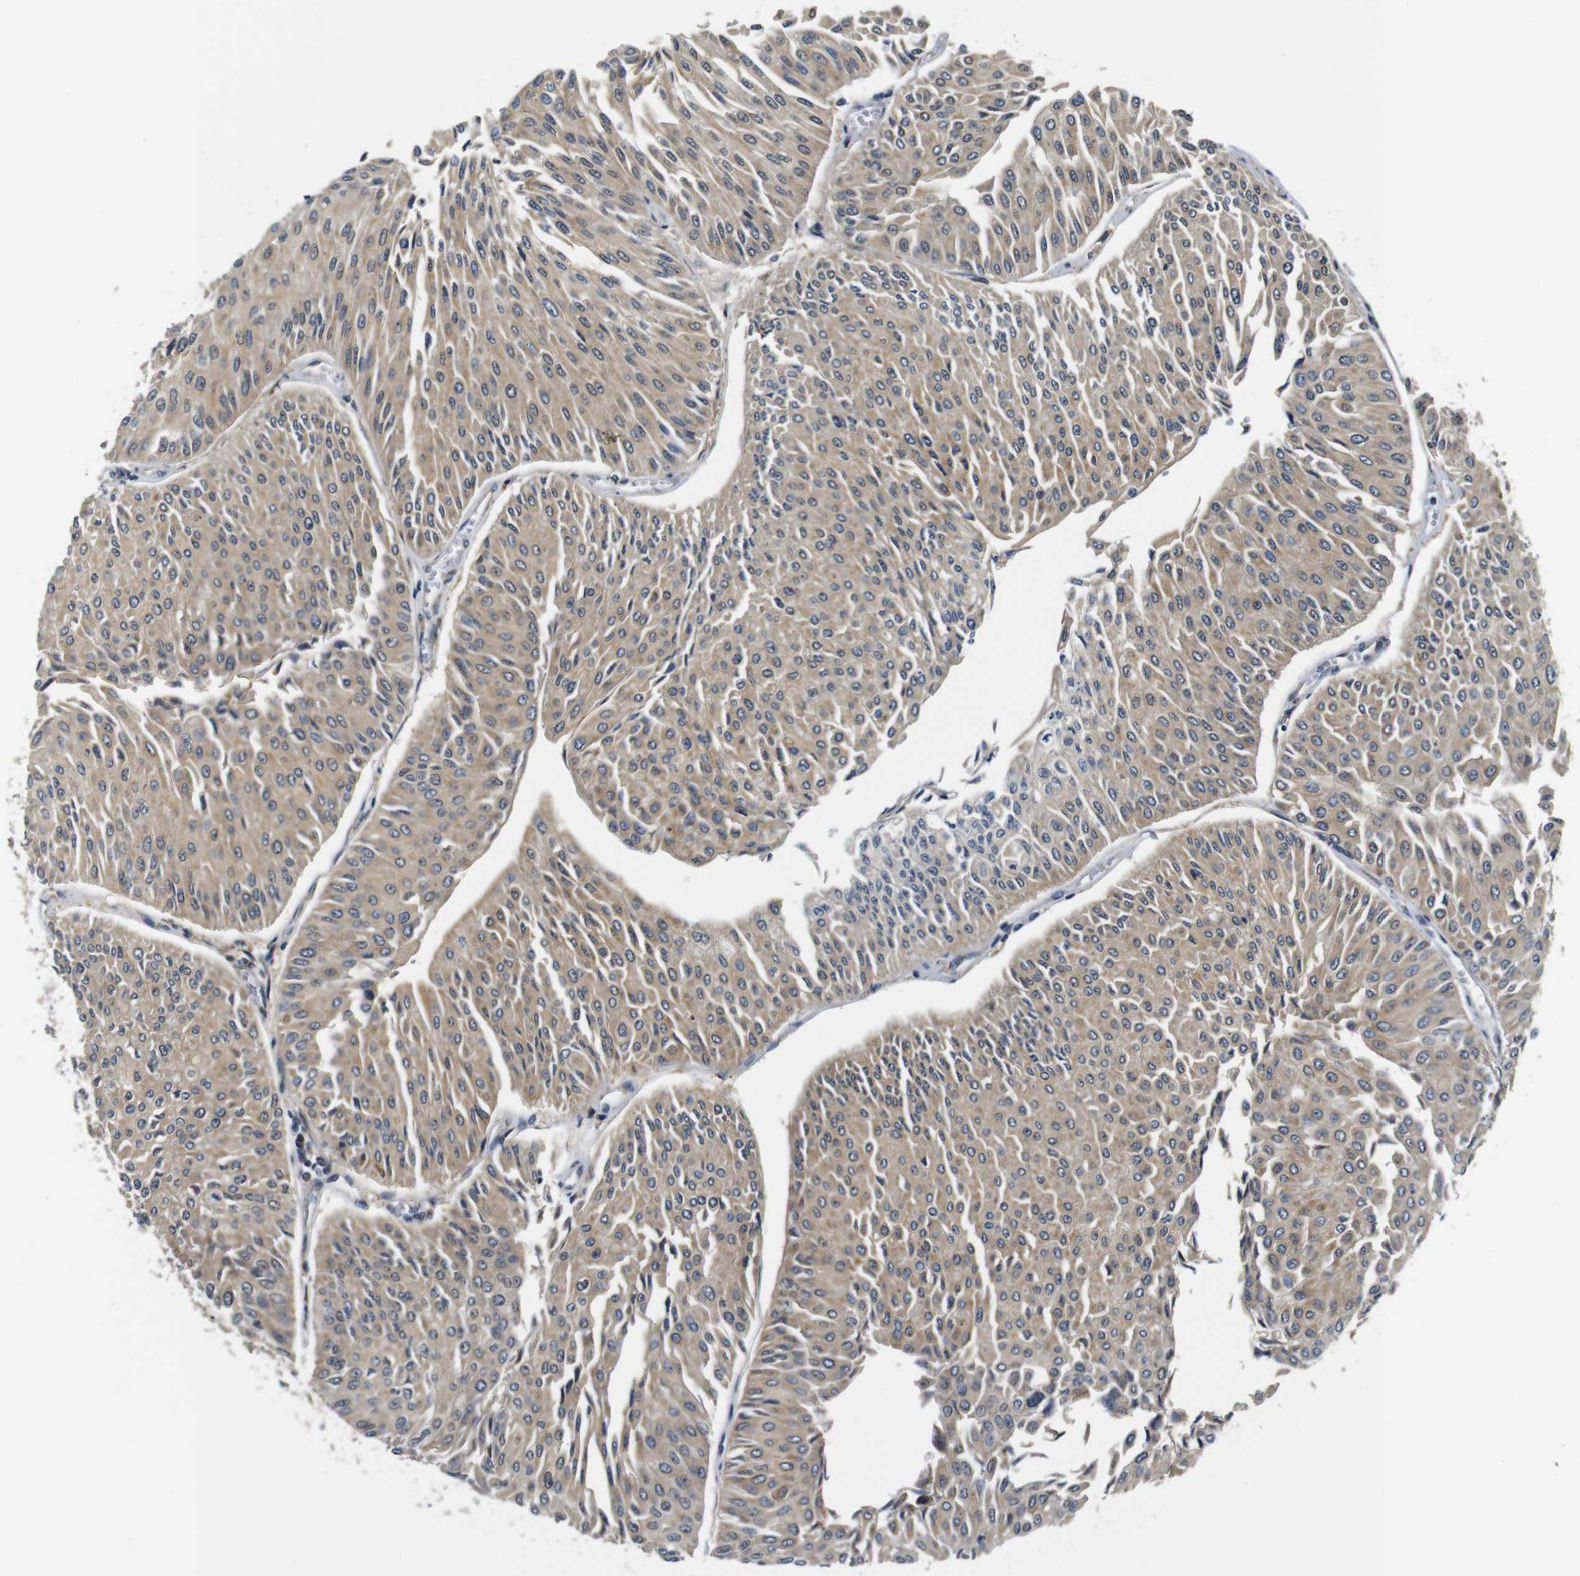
{"staining": {"intensity": "weak", "quantity": ">75%", "location": "cytoplasmic/membranous"}, "tissue": "urothelial cancer", "cell_type": "Tumor cells", "image_type": "cancer", "snomed": [{"axis": "morphology", "description": "Urothelial carcinoma, Low grade"}, {"axis": "topography", "description": "Urinary bladder"}], "caption": "Immunohistochemistry histopathology image of neoplastic tissue: human urothelial carcinoma (low-grade) stained using IHC displays low levels of weak protein expression localized specifically in the cytoplasmic/membranous of tumor cells, appearing as a cytoplasmic/membranous brown color.", "gene": "FKBP14", "patient": {"sex": "male", "age": 67}}